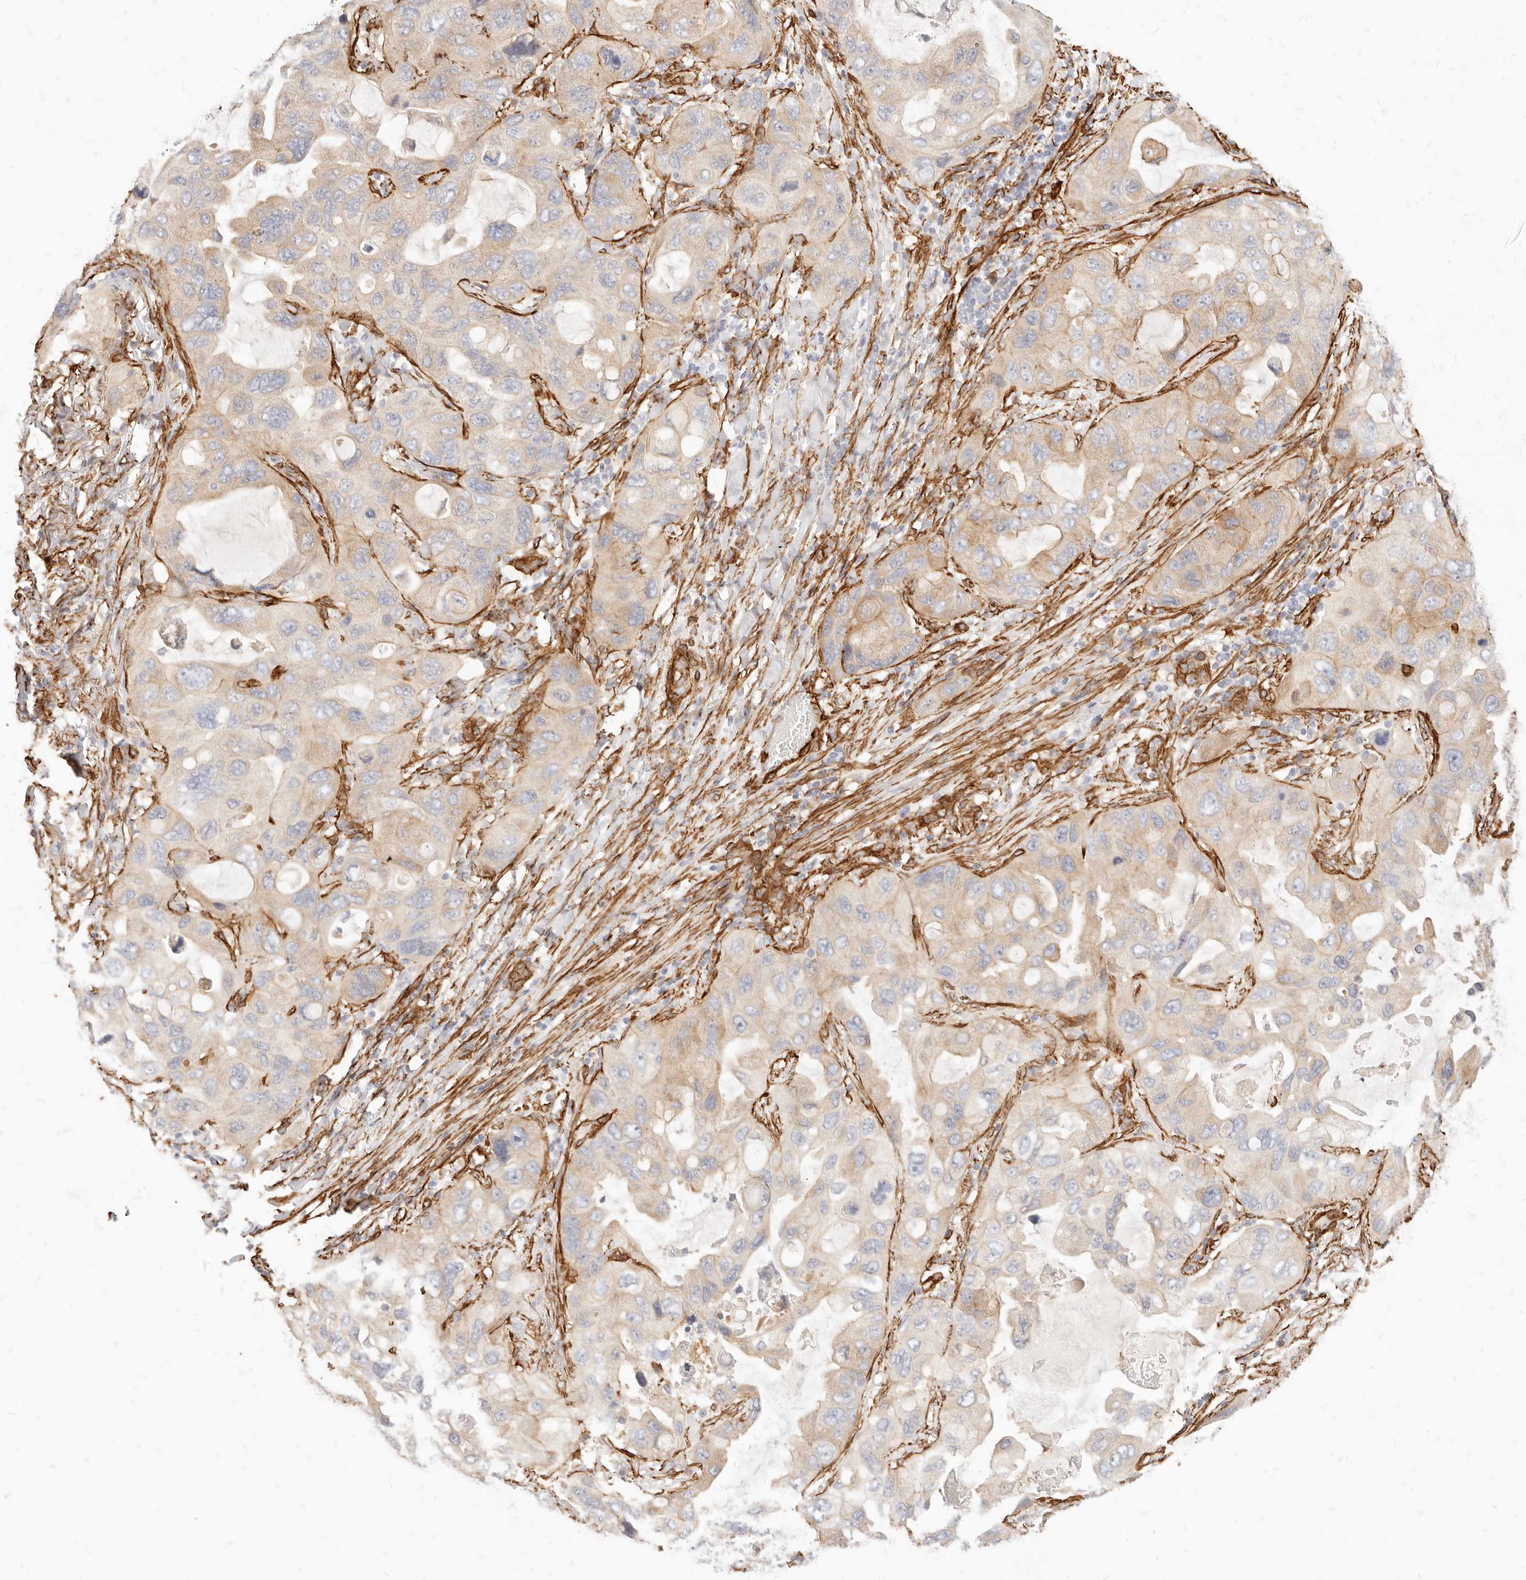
{"staining": {"intensity": "weak", "quantity": "25%-75%", "location": "cytoplasmic/membranous"}, "tissue": "lung cancer", "cell_type": "Tumor cells", "image_type": "cancer", "snomed": [{"axis": "morphology", "description": "Squamous cell carcinoma, NOS"}, {"axis": "topography", "description": "Lung"}], "caption": "Lung cancer was stained to show a protein in brown. There is low levels of weak cytoplasmic/membranous expression in about 25%-75% of tumor cells.", "gene": "TMTC2", "patient": {"sex": "female", "age": 73}}